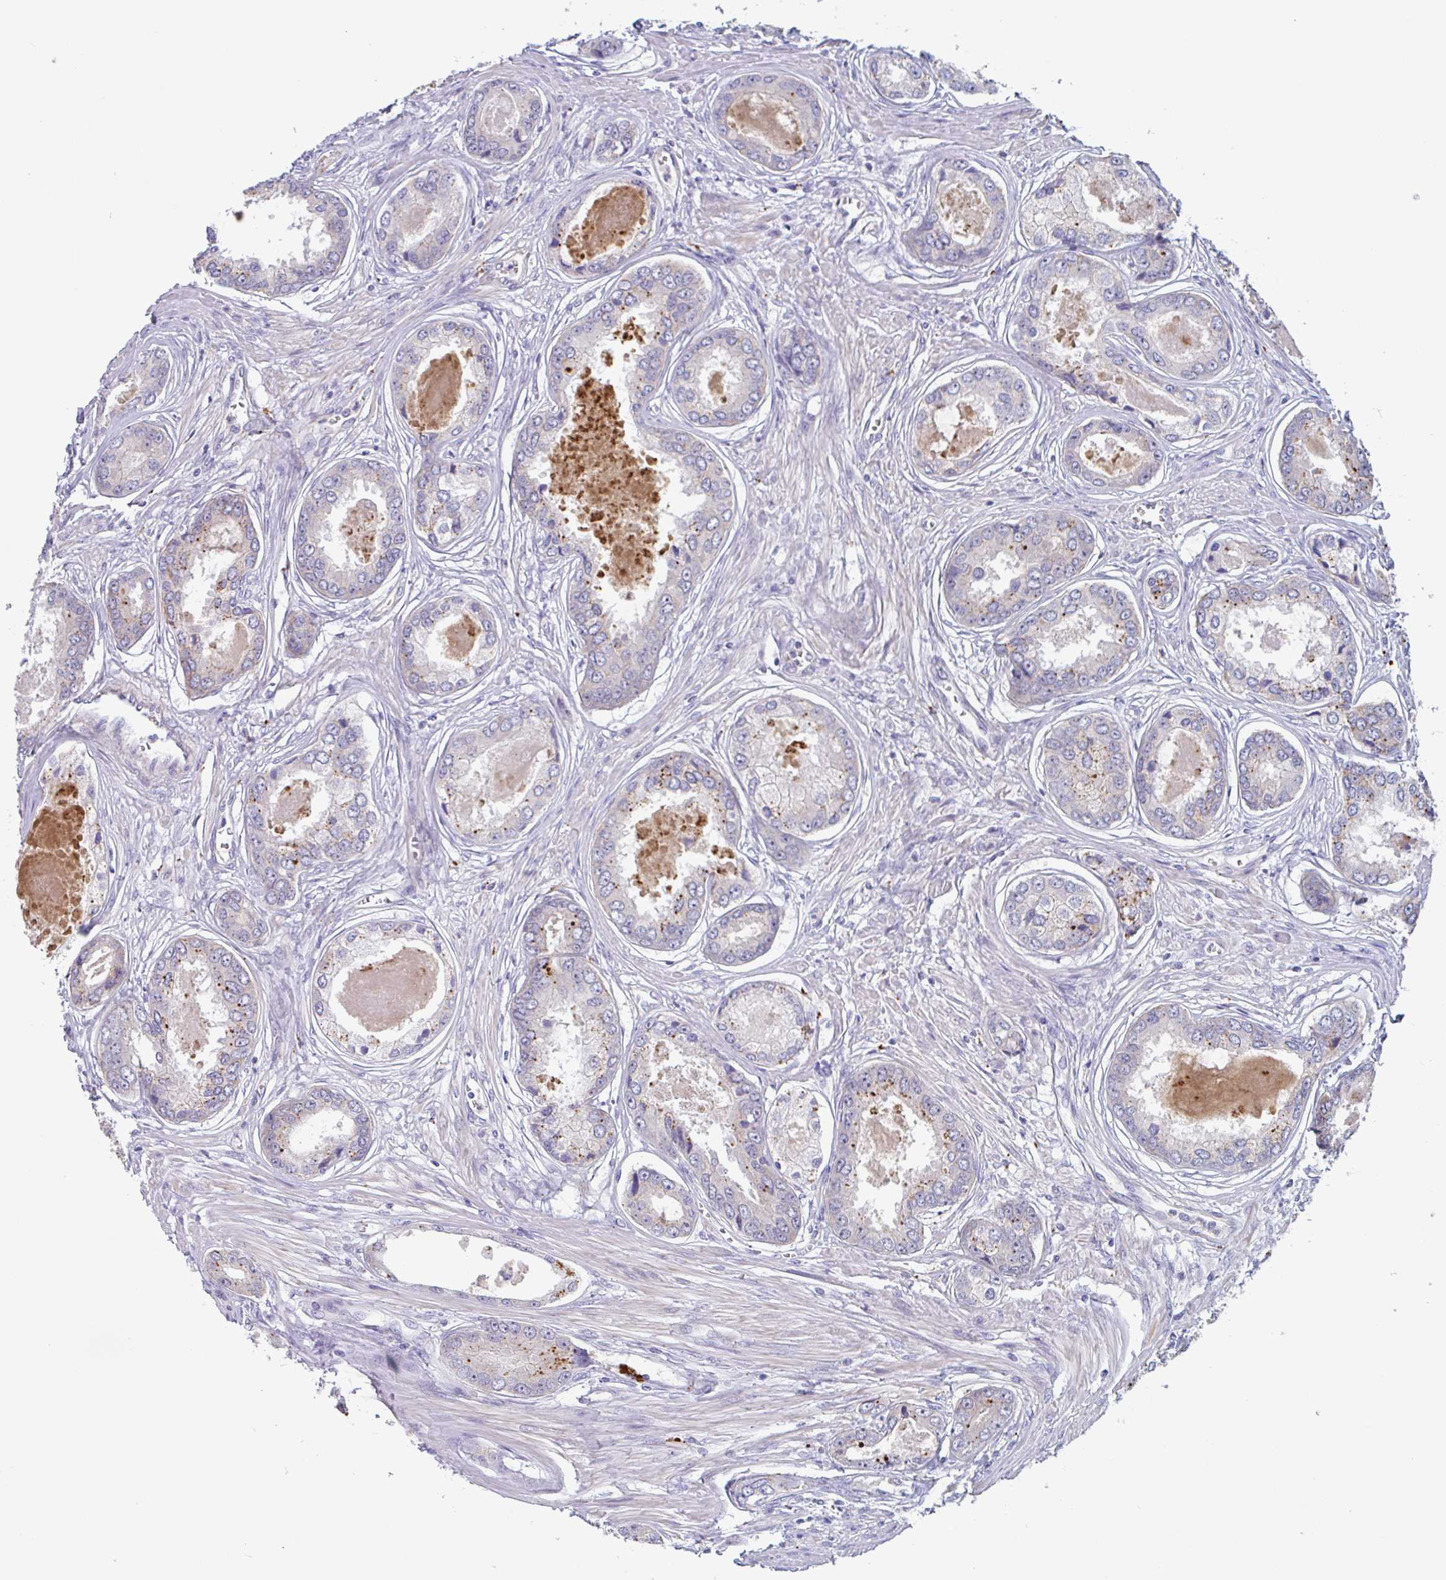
{"staining": {"intensity": "moderate", "quantity": "<25%", "location": "cytoplasmic/membranous"}, "tissue": "prostate cancer", "cell_type": "Tumor cells", "image_type": "cancer", "snomed": [{"axis": "morphology", "description": "Adenocarcinoma, Low grade"}, {"axis": "topography", "description": "Prostate"}], "caption": "Moderate cytoplasmic/membranous protein staining is seen in about <25% of tumor cells in prostate cancer. (brown staining indicates protein expression, while blue staining denotes nuclei).", "gene": "LENG9", "patient": {"sex": "male", "age": 68}}